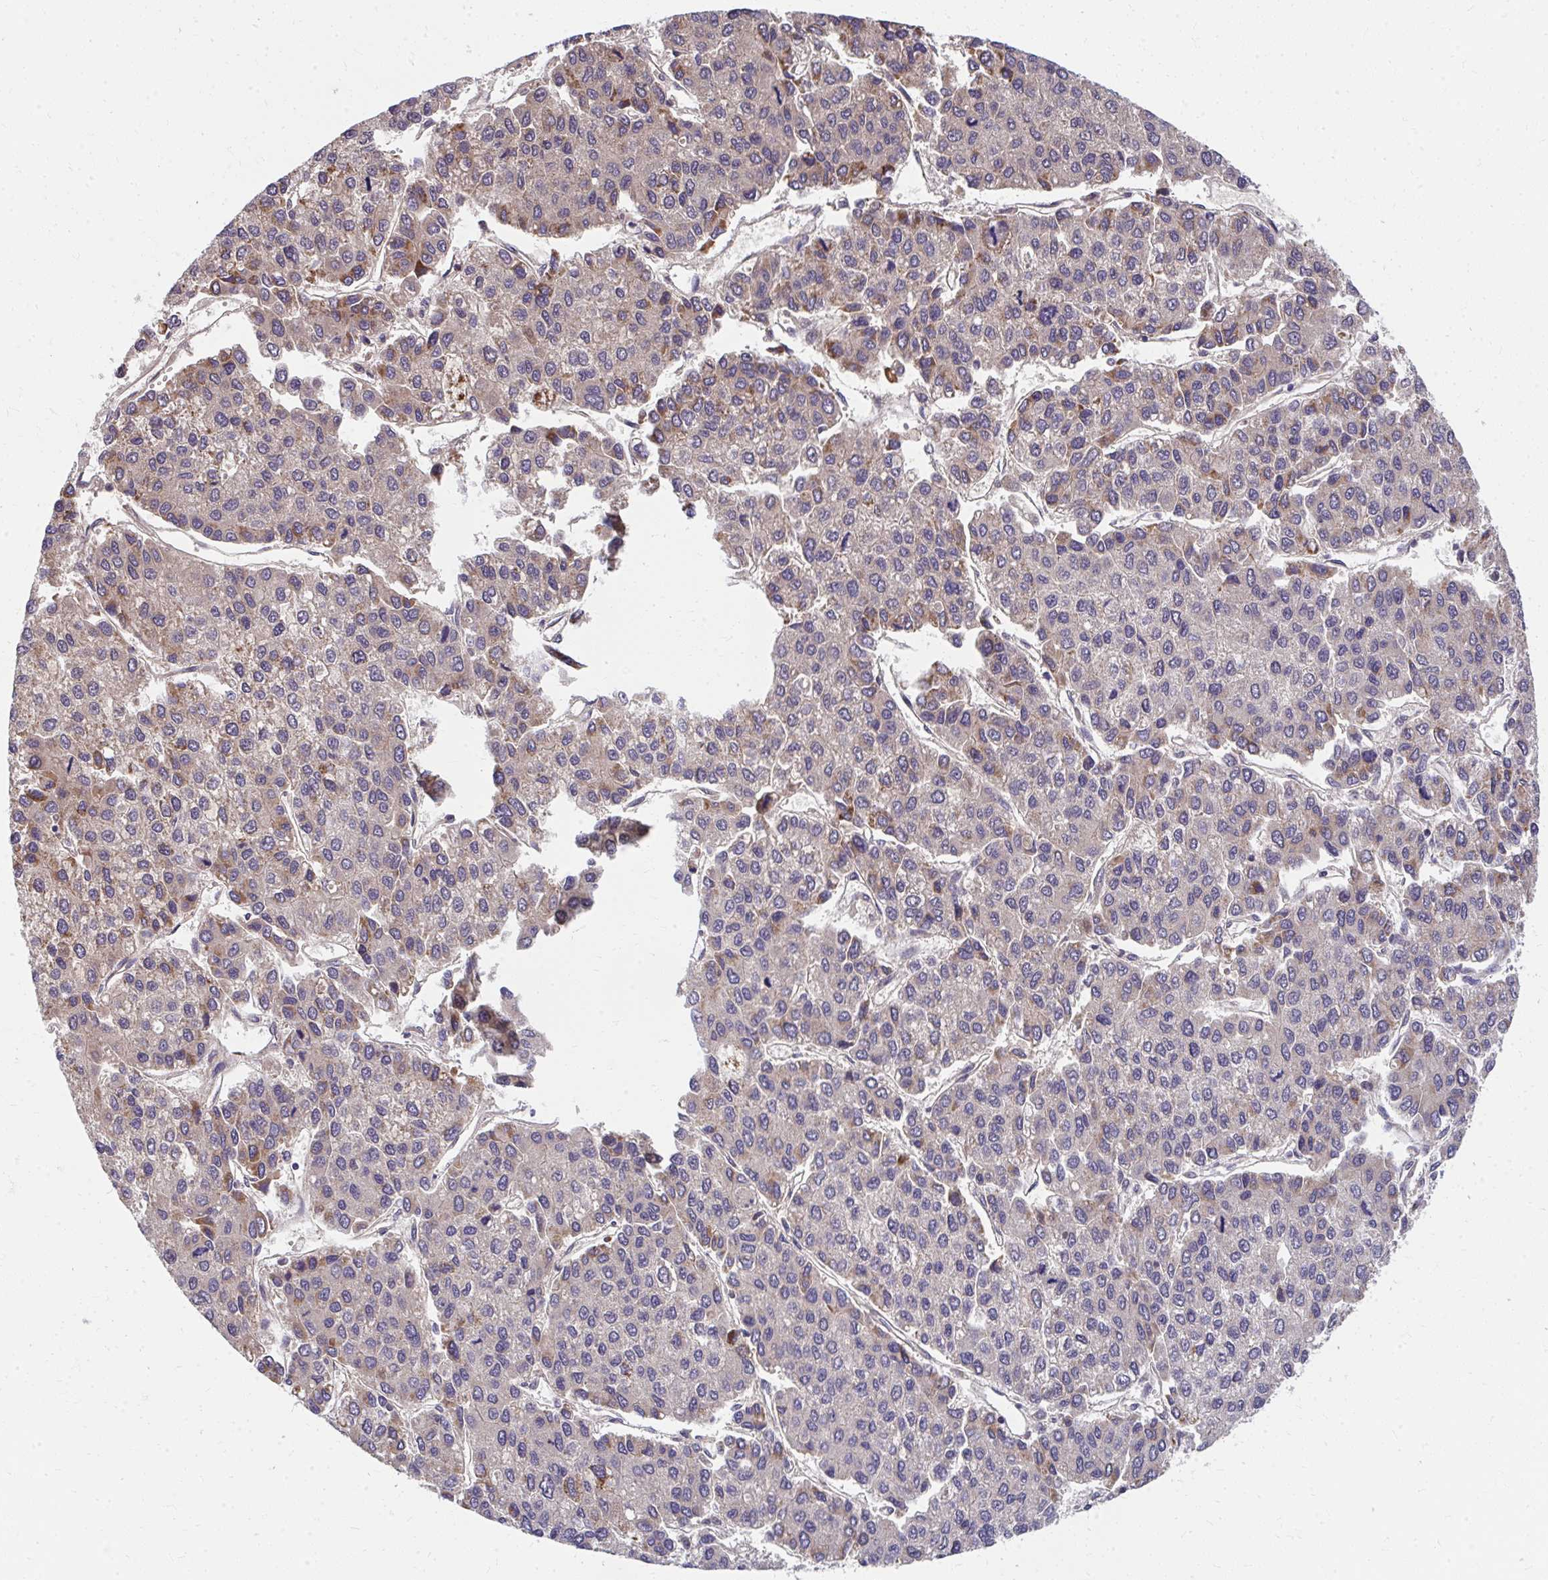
{"staining": {"intensity": "weak", "quantity": "25%-75%", "location": "cytoplasmic/membranous"}, "tissue": "liver cancer", "cell_type": "Tumor cells", "image_type": "cancer", "snomed": [{"axis": "morphology", "description": "Carcinoma, Hepatocellular, NOS"}, {"axis": "topography", "description": "Liver"}], "caption": "Protein positivity by immunohistochemistry shows weak cytoplasmic/membranous positivity in approximately 25%-75% of tumor cells in hepatocellular carcinoma (liver). (IHC, brightfield microscopy, high magnification).", "gene": "IL37", "patient": {"sex": "female", "age": 66}}